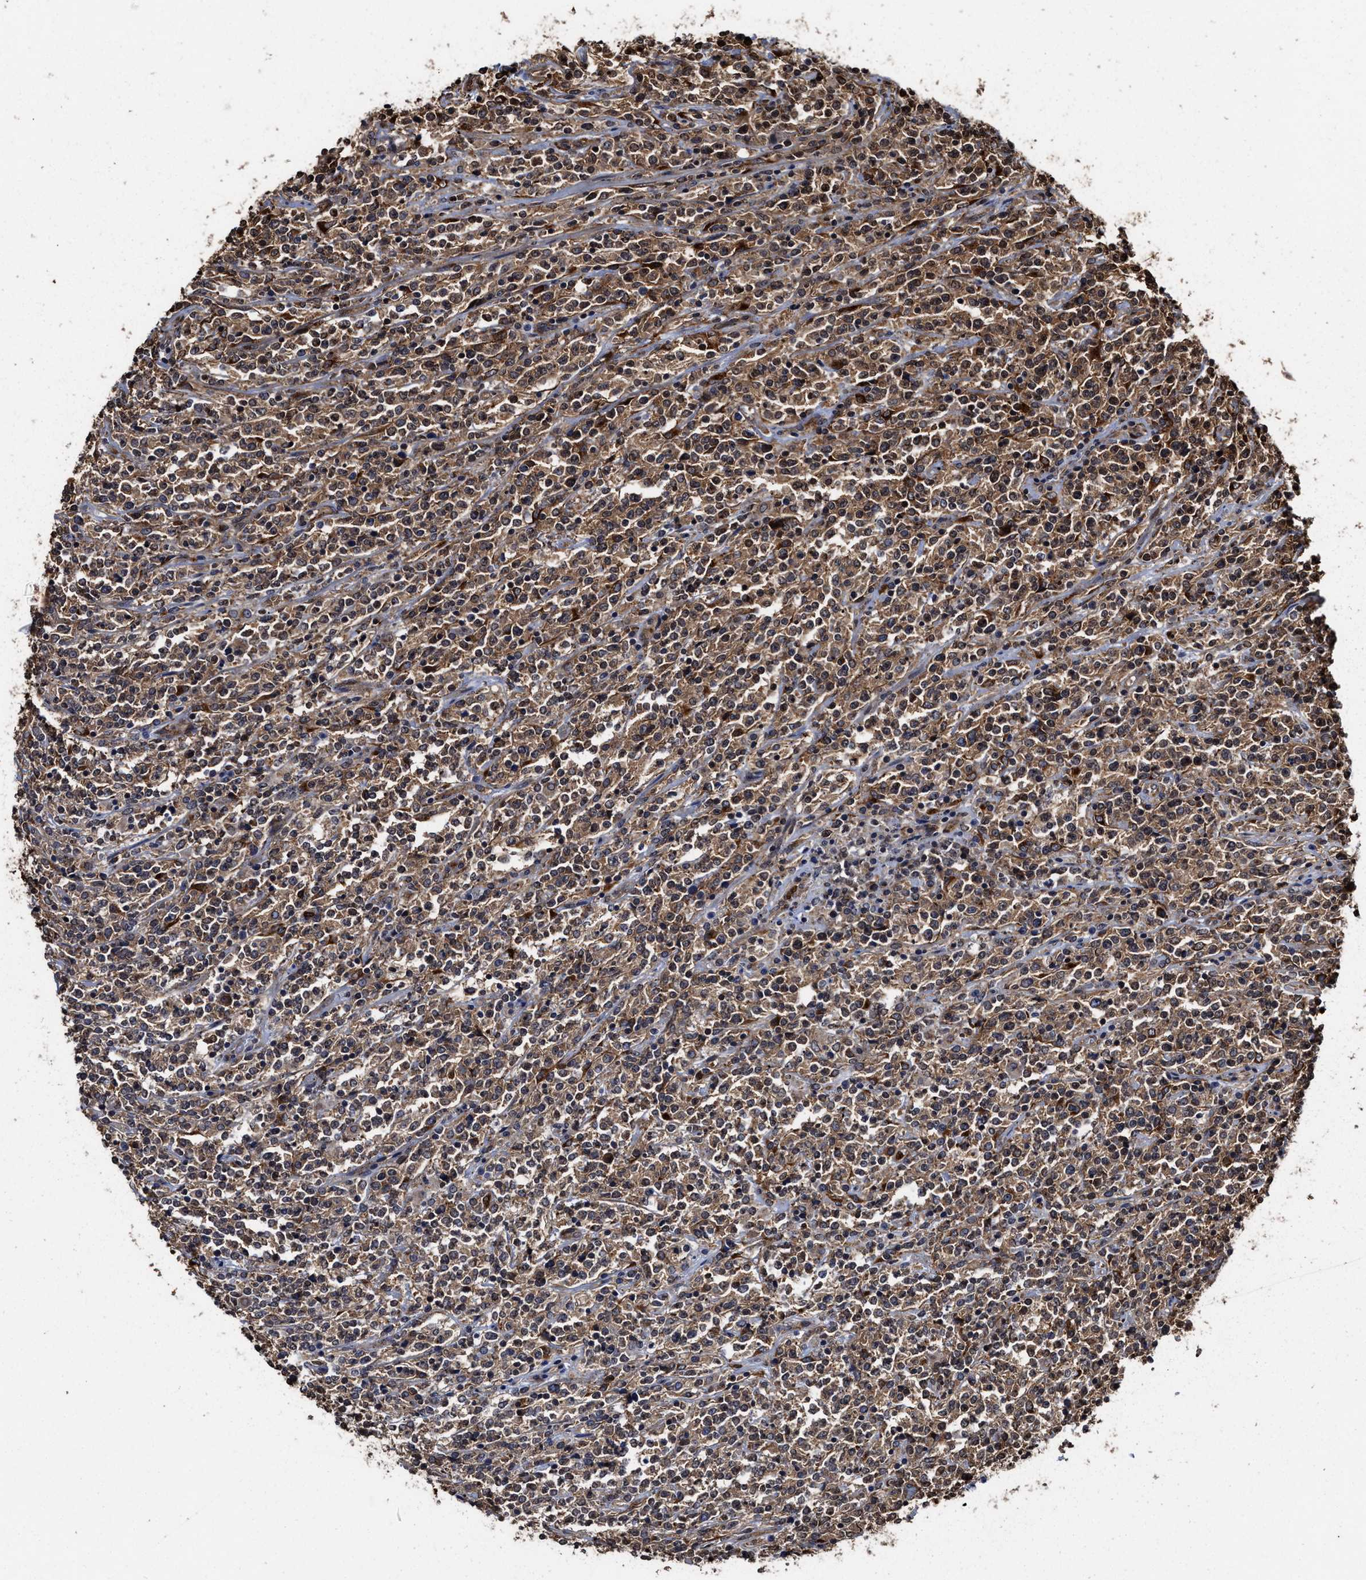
{"staining": {"intensity": "moderate", "quantity": ">75%", "location": "cytoplasmic/membranous,nuclear"}, "tissue": "lymphoma", "cell_type": "Tumor cells", "image_type": "cancer", "snomed": [{"axis": "morphology", "description": "Malignant lymphoma, non-Hodgkin's type, High grade"}, {"axis": "topography", "description": "Soft tissue"}], "caption": "Tumor cells display medium levels of moderate cytoplasmic/membranous and nuclear staining in about >75% of cells in human lymphoma. The staining was performed using DAB, with brown indicating positive protein expression. Nuclei are stained blue with hematoxylin.", "gene": "SEPTIN2", "patient": {"sex": "male", "age": 18}}